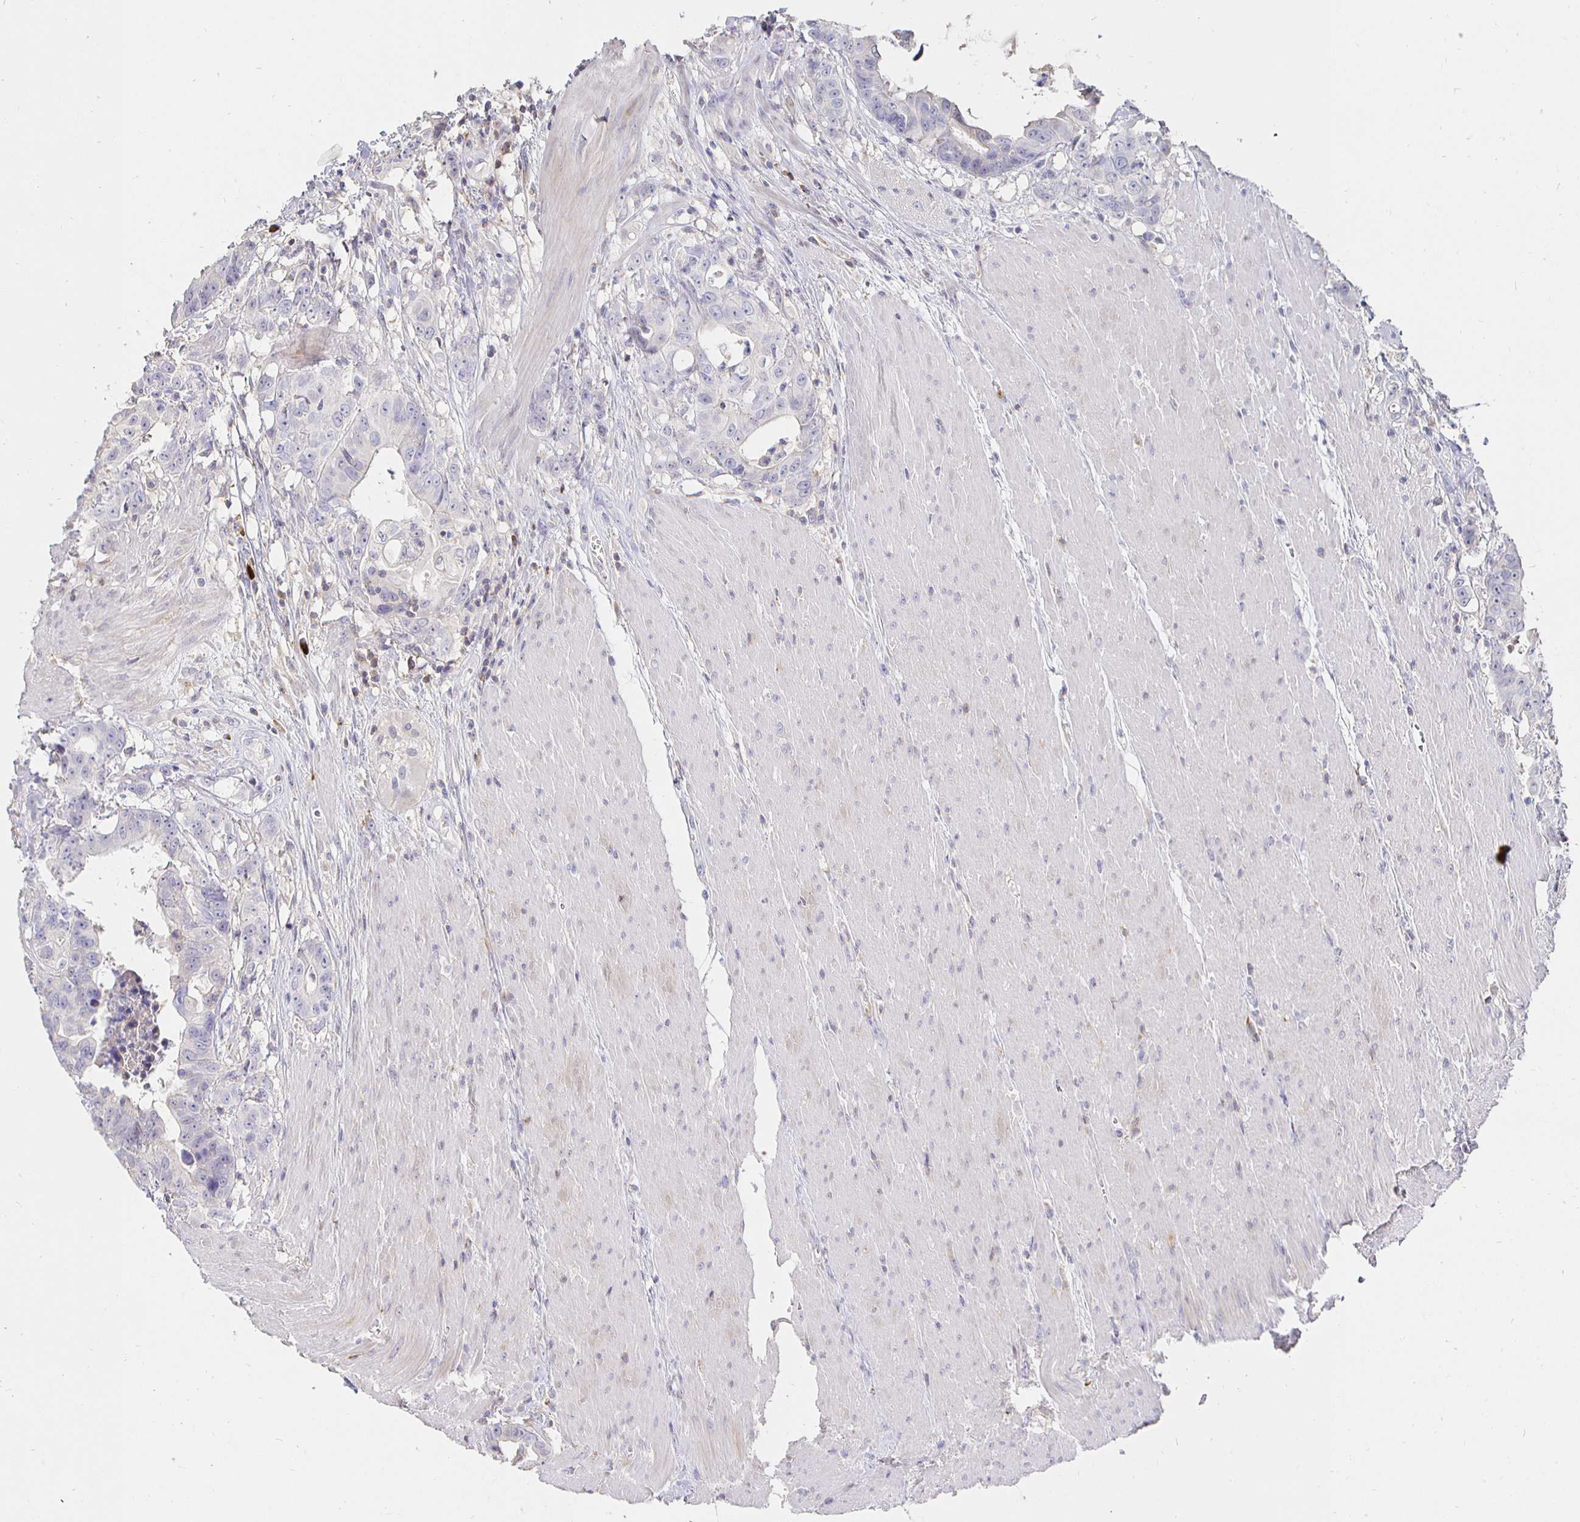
{"staining": {"intensity": "negative", "quantity": "none", "location": "none"}, "tissue": "colorectal cancer", "cell_type": "Tumor cells", "image_type": "cancer", "snomed": [{"axis": "morphology", "description": "Adenocarcinoma, NOS"}, {"axis": "topography", "description": "Rectum"}], "caption": "The micrograph demonstrates no staining of tumor cells in colorectal adenocarcinoma. (IHC, brightfield microscopy, high magnification).", "gene": "CXCR3", "patient": {"sex": "female", "age": 62}}